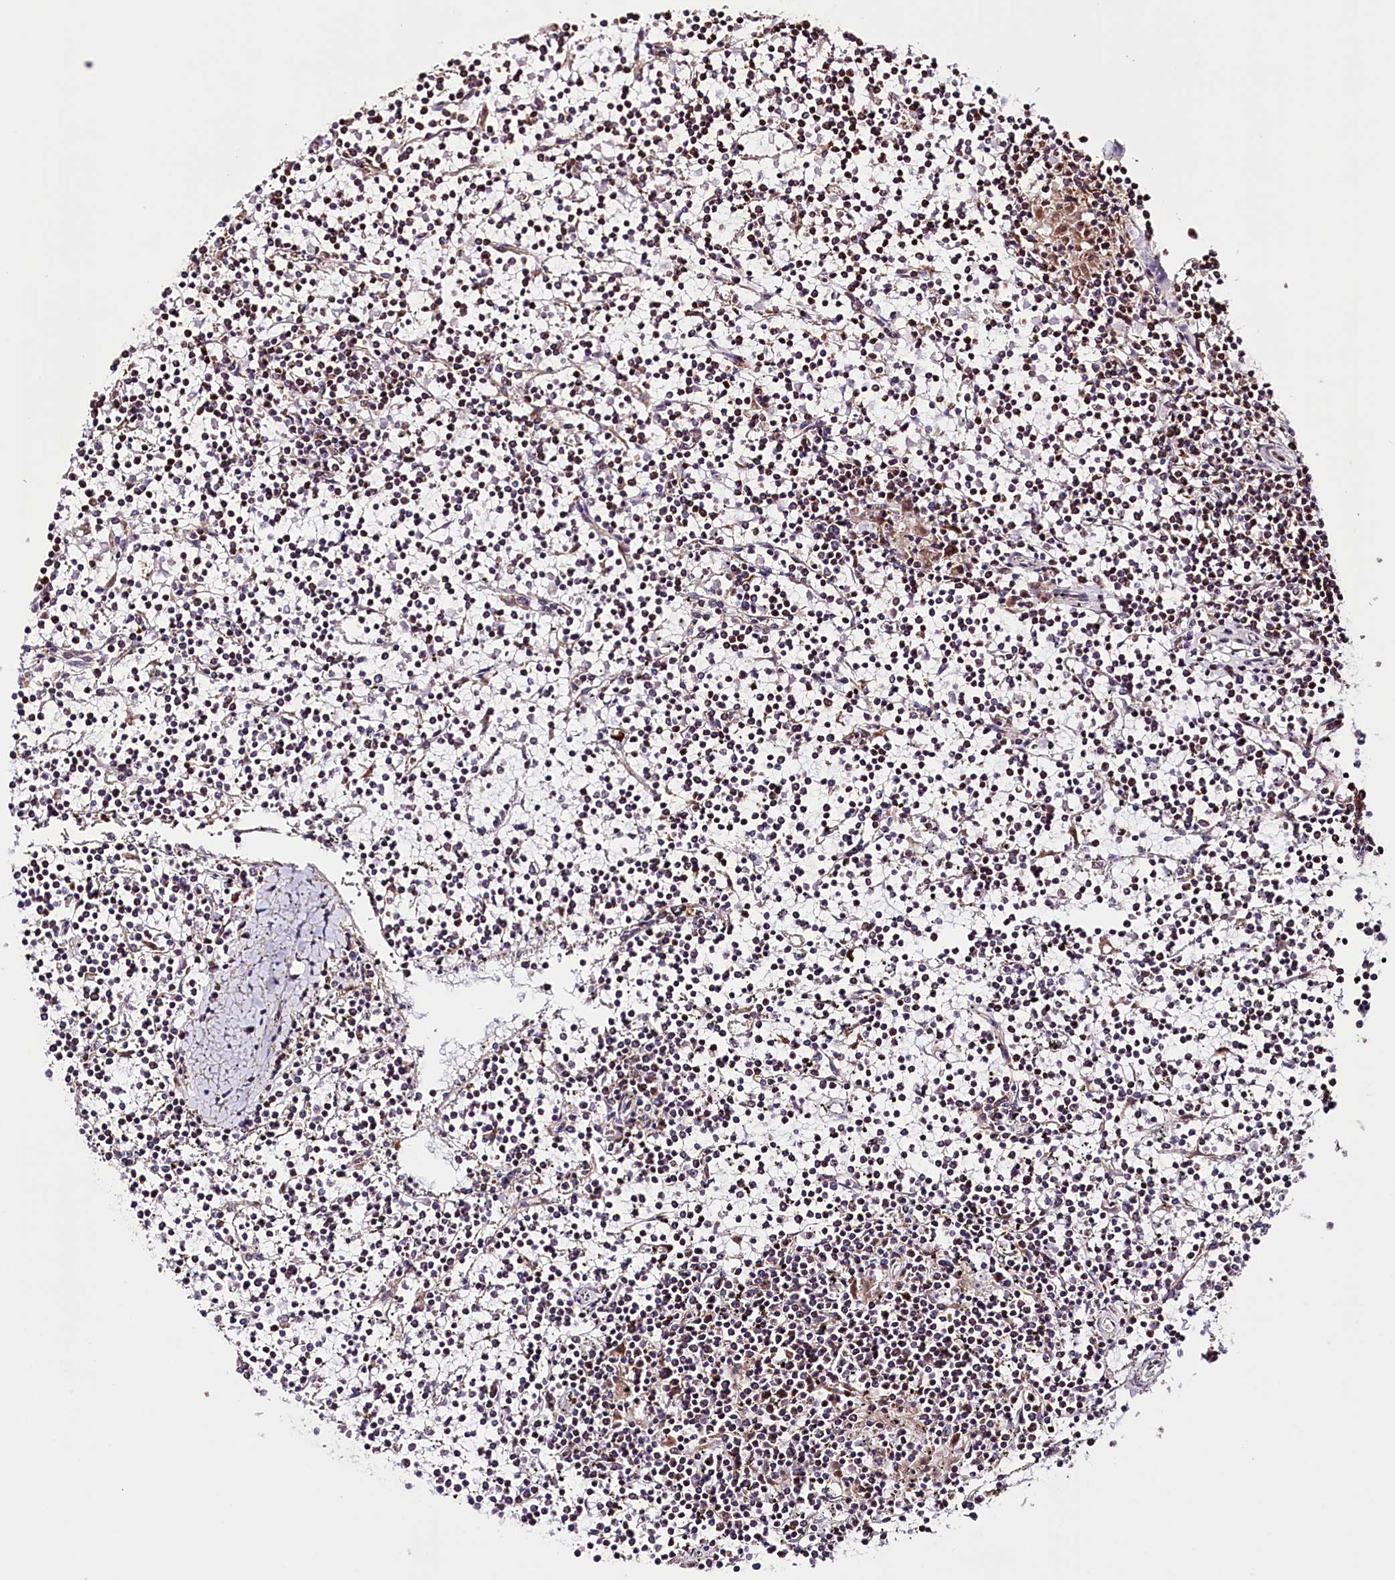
{"staining": {"intensity": "moderate", "quantity": "<25%", "location": "cytoplasmic/membranous"}, "tissue": "lymphoma", "cell_type": "Tumor cells", "image_type": "cancer", "snomed": [{"axis": "morphology", "description": "Malignant lymphoma, non-Hodgkin's type, Low grade"}, {"axis": "topography", "description": "Spleen"}], "caption": "Malignant lymphoma, non-Hodgkin's type (low-grade) tissue reveals moderate cytoplasmic/membranous staining in about <25% of tumor cells", "gene": "ST7", "patient": {"sex": "female", "age": 19}}